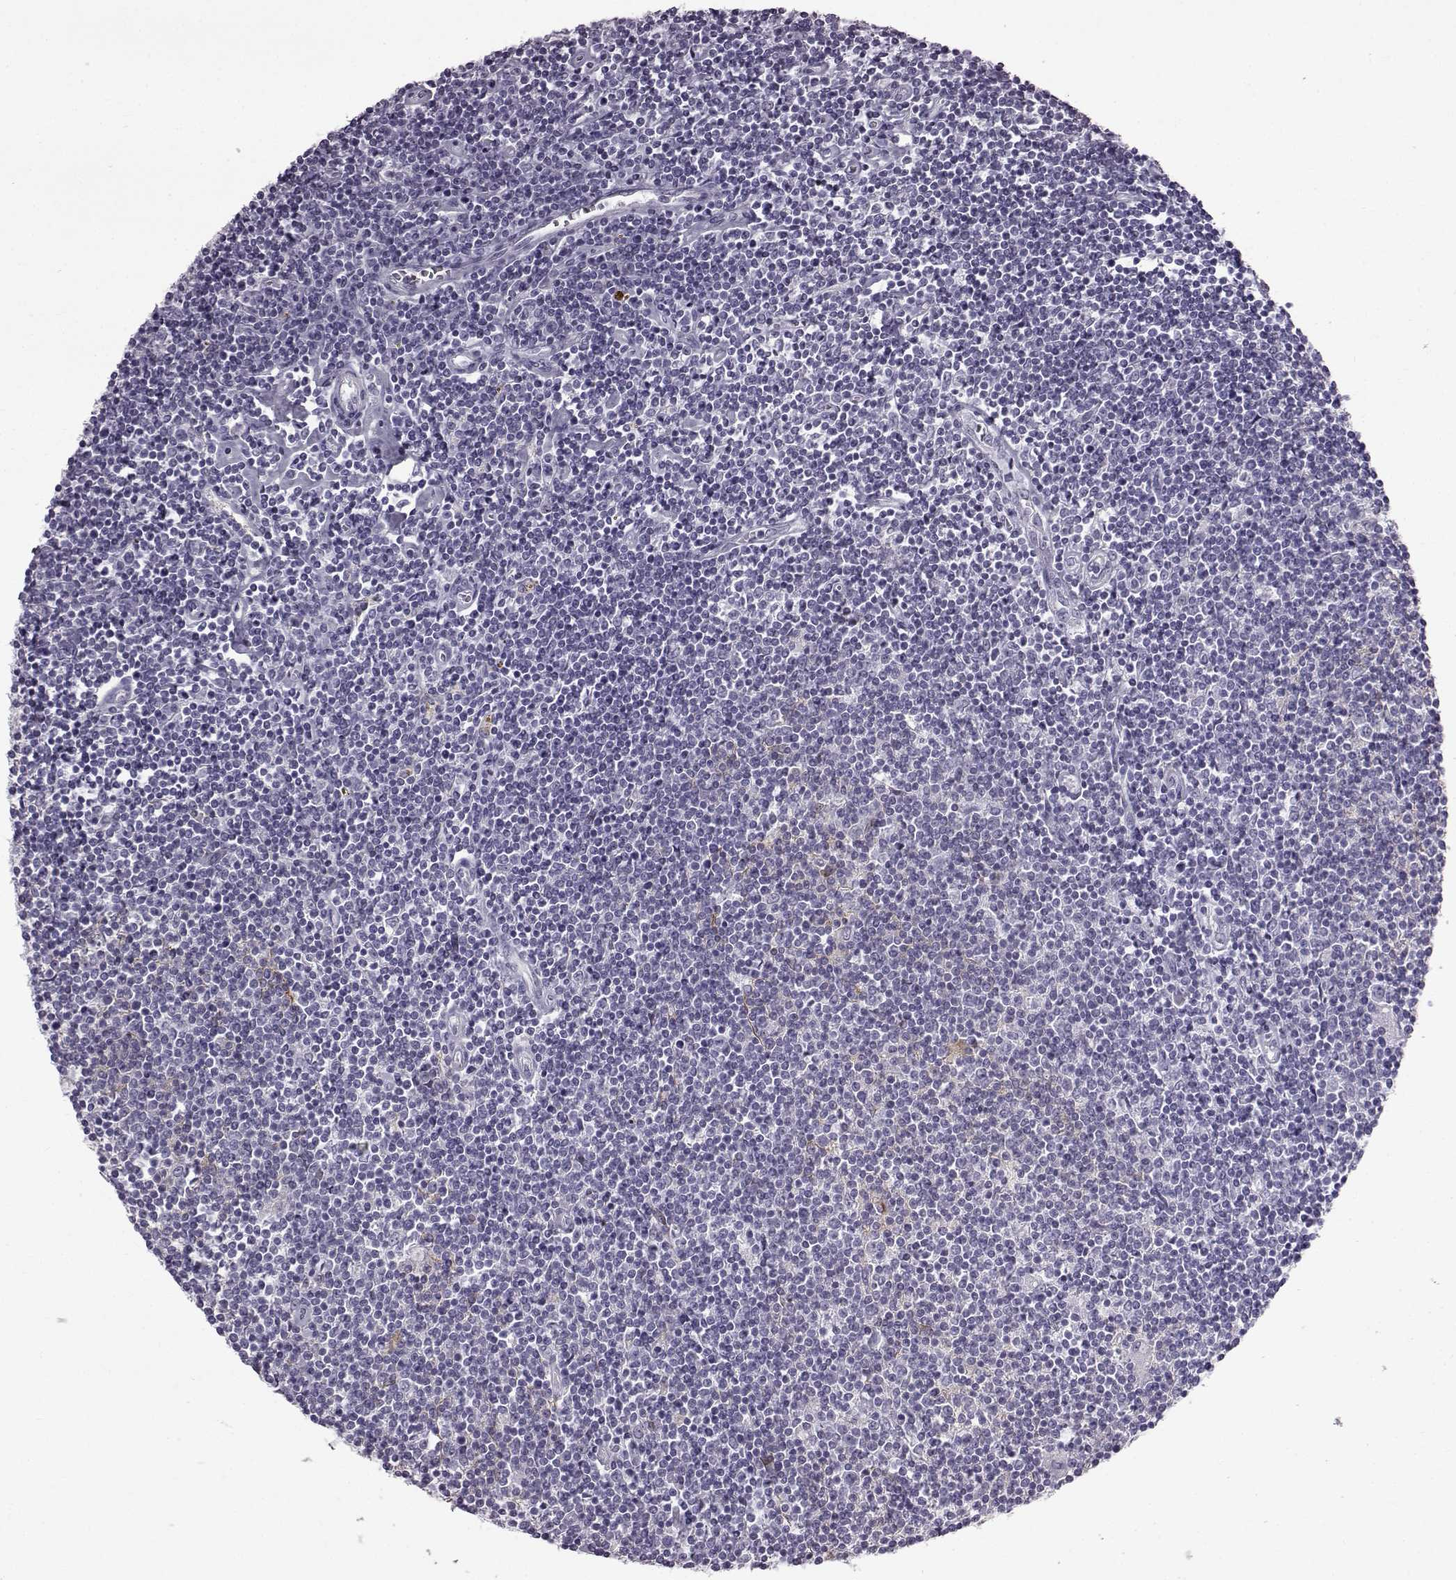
{"staining": {"intensity": "negative", "quantity": "none", "location": "none"}, "tissue": "lymphoma", "cell_type": "Tumor cells", "image_type": "cancer", "snomed": [{"axis": "morphology", "description": "Hodgkin's disease, NOS"}, {"axis": "topography", "description": "Lymph node"}], "caption": "This is an immunohistochemistry micrograph of human lymphoma. There is no staining in tumor cells.", "gene": "SLC28A2", "patient": {"sex": "male", "age": 40}}